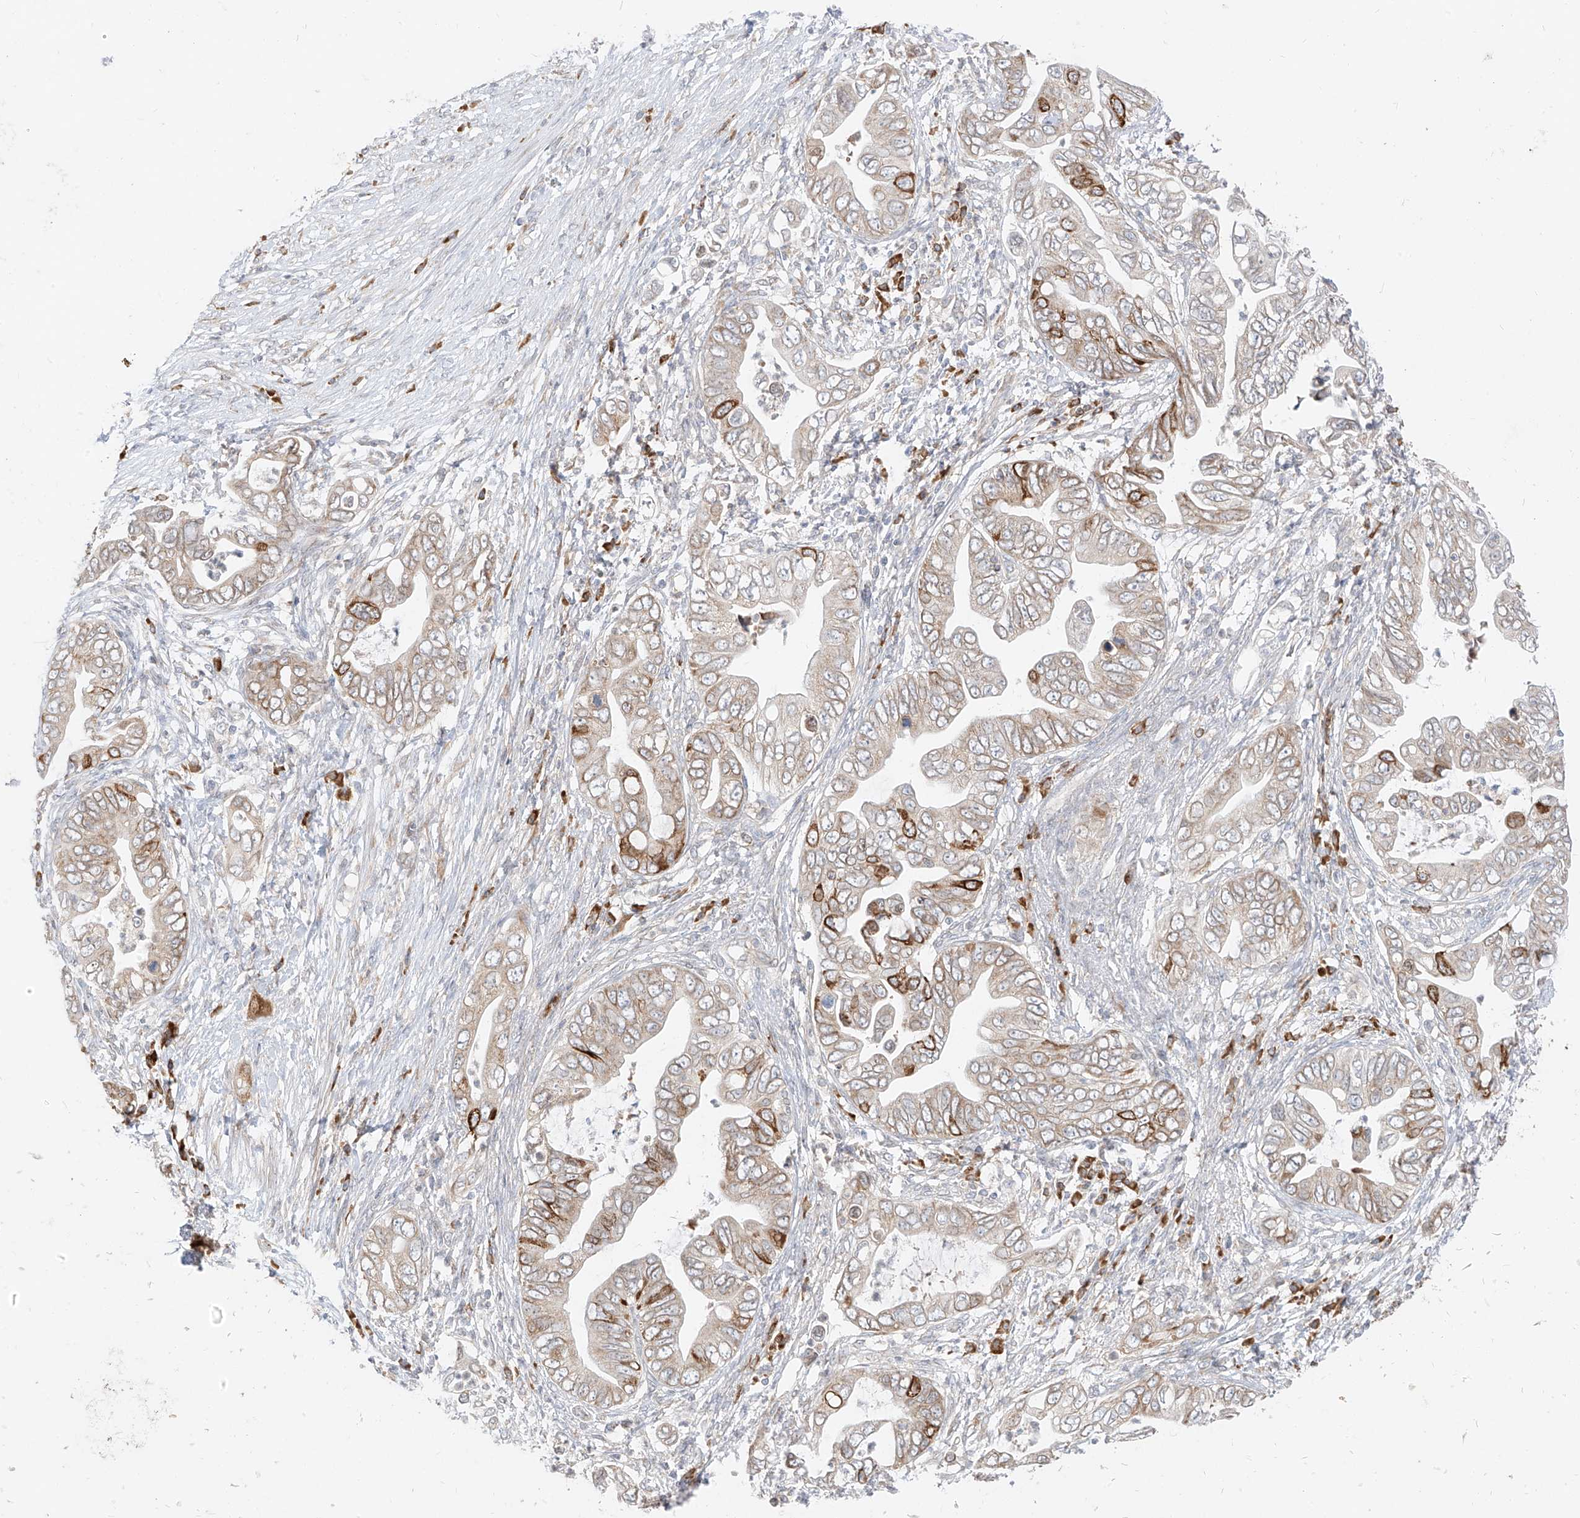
{"staining": {"intensity": "moderate", "quantity": "25%-75%", "location": "cytoplasmic/membranous"}, "tissue": "pancreatic cancer", "cell_type": "Tumor cells", "image_type": "cancer", "snomed": [{"axis": "morphology", "description": "Adenocarcinoma, NOS"}, {"axis": "topography", "description": "Pancreas"}], "caption": "Human pancreatic cancer (adenocarcinoma) stained with a brown dye shows moderate cytoplasmic/membranous positive positivity in approximately 25%-75% of tumor cells.", "gene": "STT3A", "patient": {"sex": "male", "age": 75}}